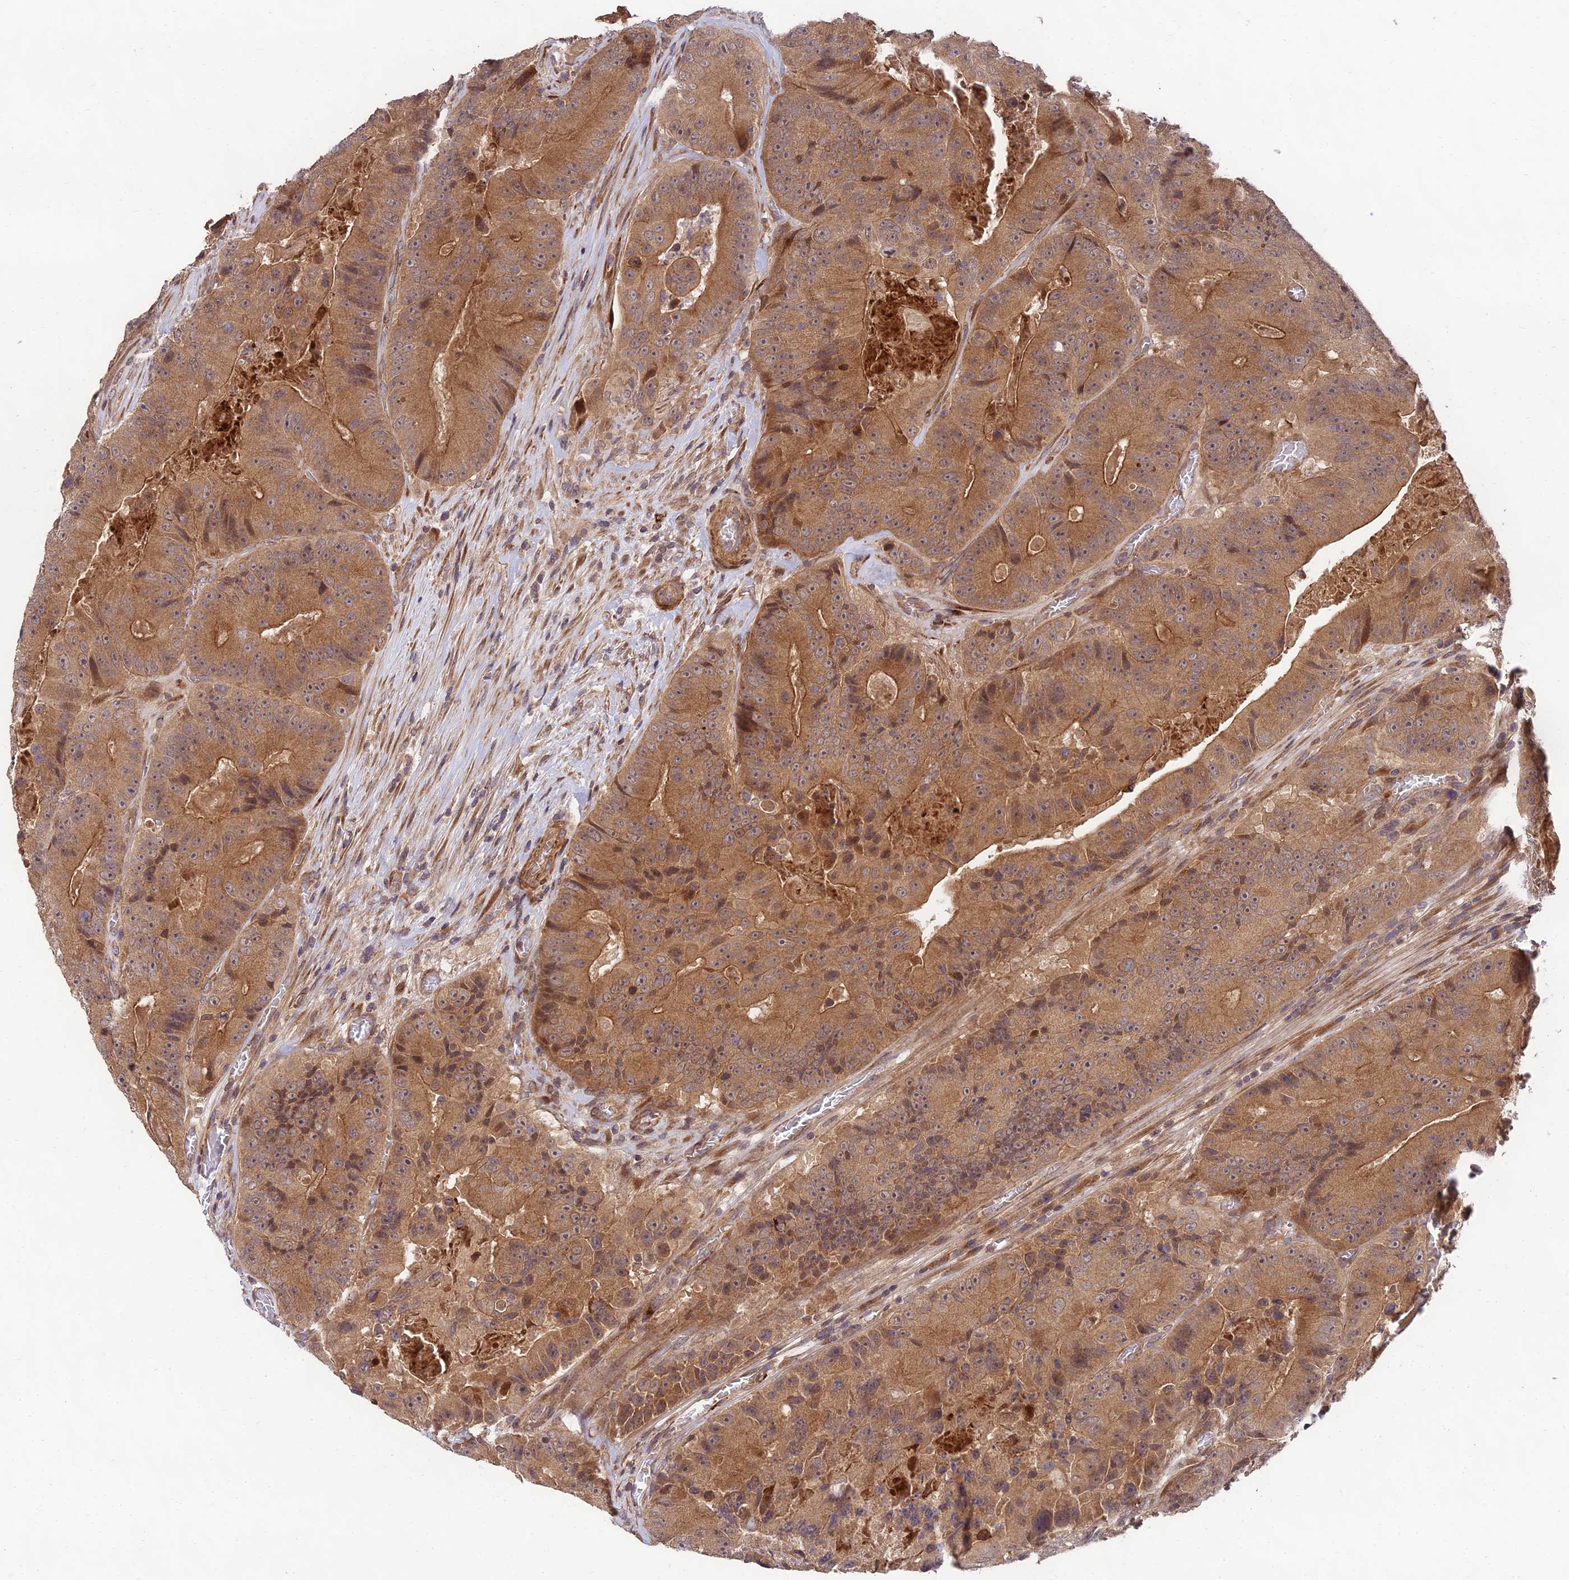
{"staining": {"intensity": "moderate", "quantity": ">75%", "location": "cytoplasmic/membranous"}, "tissue": "colorectal cancer", "cell_type": "Tumor cells", "image_type": "cancer", "snomed": [{"axis": "morphology", "description": "Adenocarcinoma, NOS"}, {"axis": "topography", "description": "Colon"}], "caption": "The image demonstrates staining of colorectal cancer (adenocarcinoma), revealing moderate cytoplasmic/membranous protein positivity (brown color) within tumor cells.", "gene": "MKKS", "patient": {"sex": "female", "age": 86}}